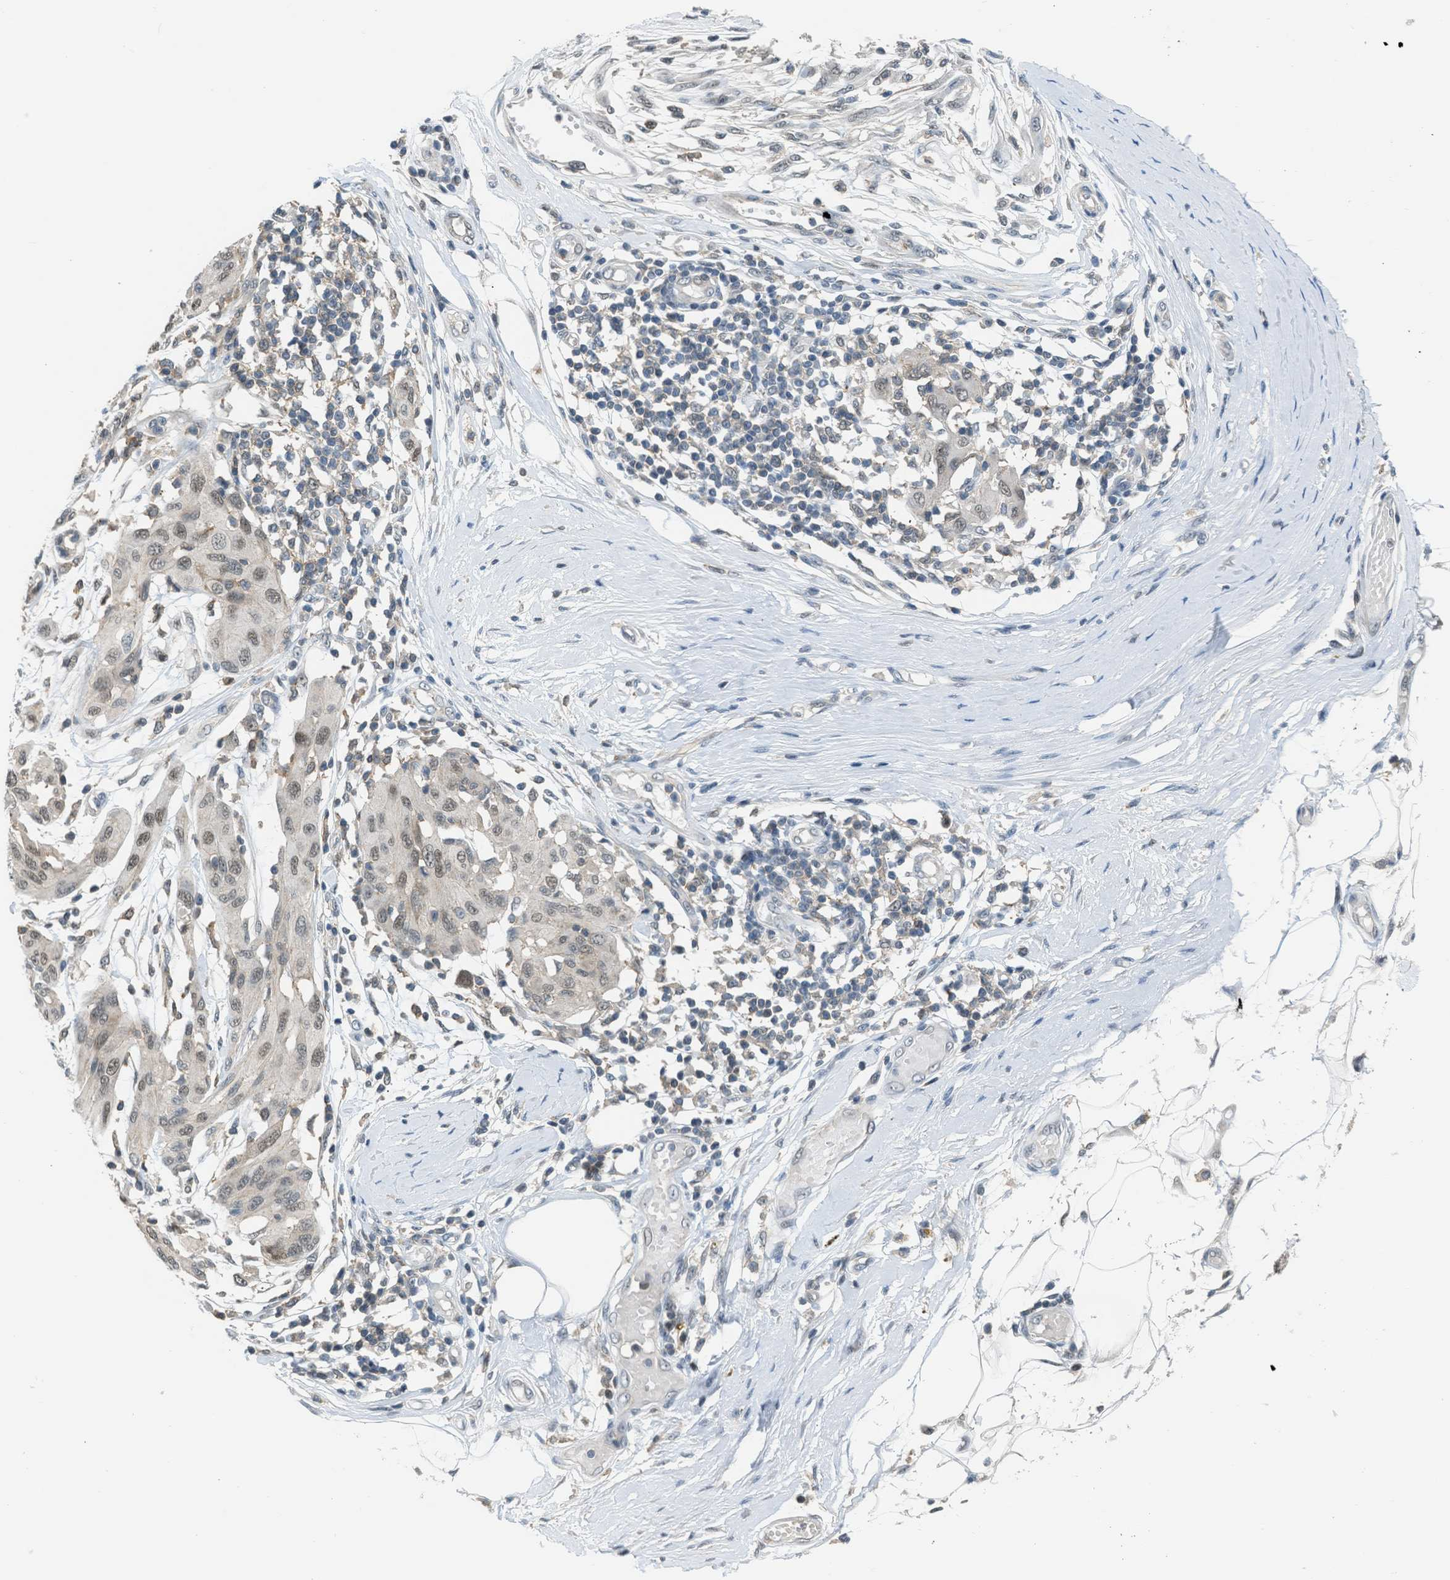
{"staining": {"intensity": "weak", "quantity": "25%-75%", "location": "cytoplasmic/membranous,nuclear"}, "tissue": "melanoma", "cell_type": "Tumor cells", "image_type": "cancer", "snomed": [{"axis": "morphology", "description": "Normal tissue, NOS"}, {"axis": "morphology", "description": "Malignant melanoma, NOS"}, {"axis": "topography", "description": "Skin"}], "caption": "Protein analysis of malignant melanoma tissue reveals weak cytoplasmic/membranous and nuclear positivity in approximately 25%-75% of tumor cells. The staining was performed using DAB (3,3'-diaminobenzidine), with brown indicating positive protein expression. Nuclei are stained blue with hematoxylin.", "gene": "TTBK2", "patient": {"sex": "male", "age": 62}}